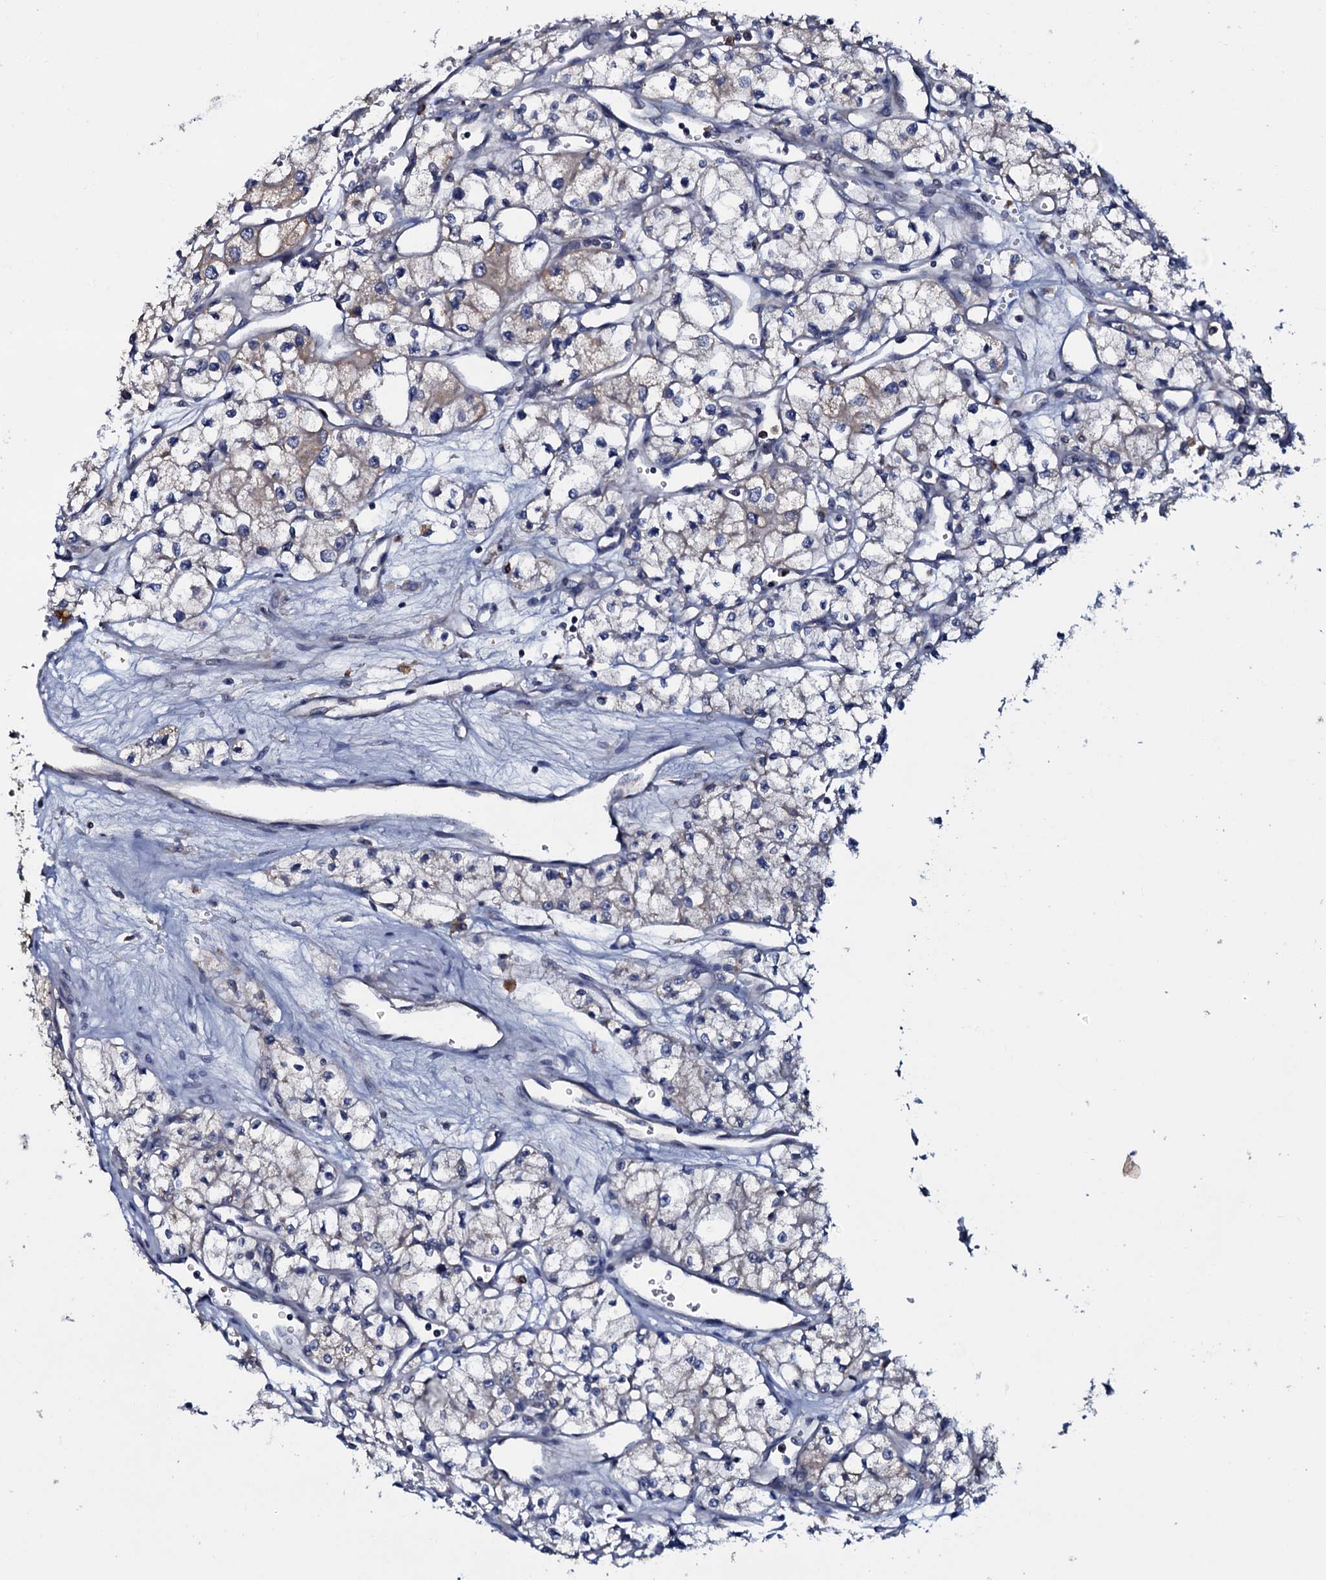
{"staining": {"intensity": "negative", "quantity": "none", "location": "none"}, "tissue": "renal cancer", "cell_type": "Tumor cells", "image_type": "cancer", "snomed": [{"axis": "morphology", "description": "Adenocarcinoma, NOS"}, {"axis": "topography", "description": "Kidney"}], "caption": "There is no significant staining in tumor cells of renal cancer.", "gene": "CPNE2", "patient": {"sex": "male", "age": 59}}